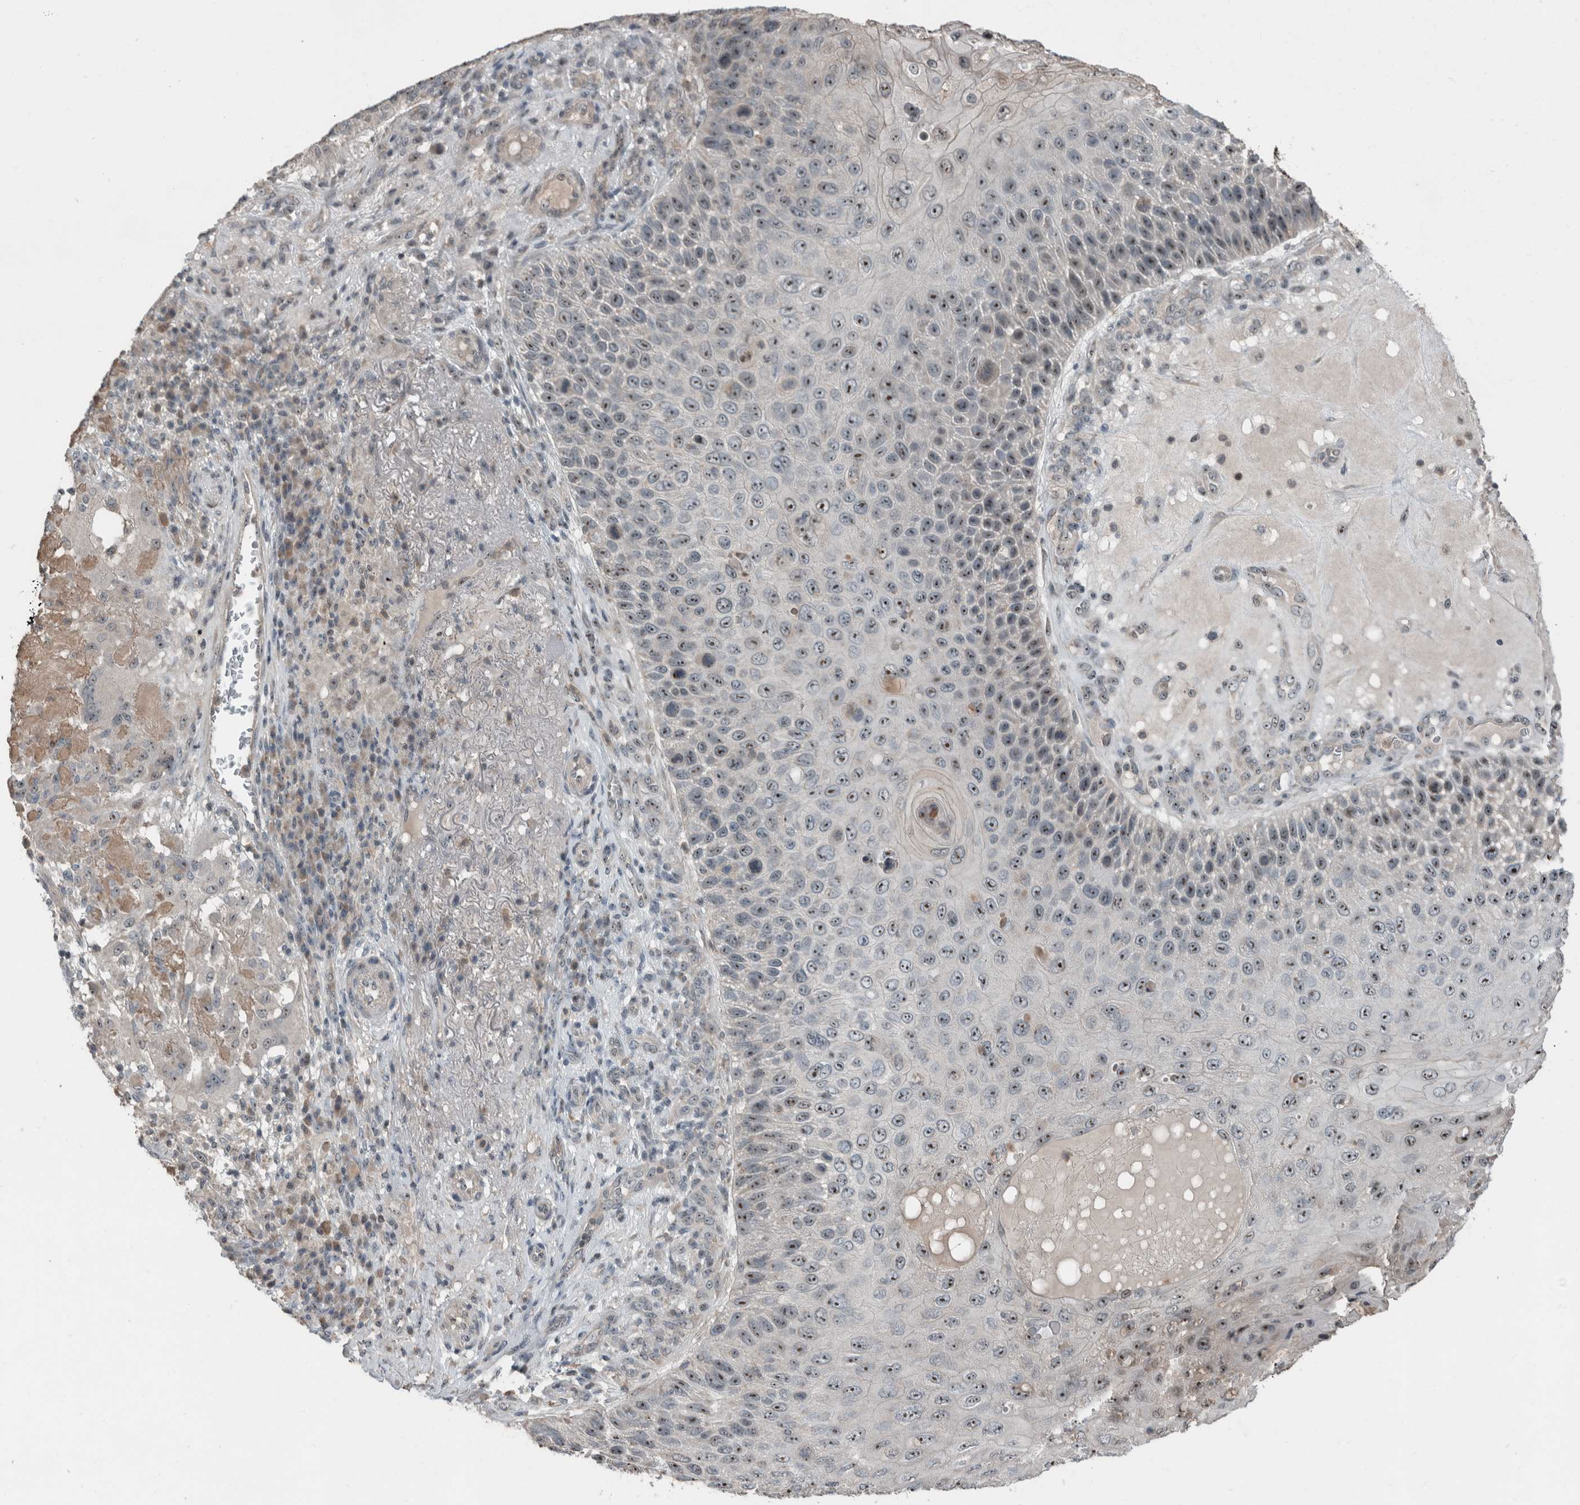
{"staining": {"intensity": "strong", "quantity": "25%-75%", "location": "nuclear"}, "tissue": "skin cancer", "cell_type": "Tumor cells", "image_type": "cancer", "snomed": [{"axis": "morphology", "description": "Squamous cell carcinoma, NOS"}, {"axis": "topography", "description": "Skin"}], "caption": "Protein staining by immunohistochemistry exhibits strong nuclear staining in approximately 25%-75% of tumor cells in skin cancer. (Brightfield microscopy of DAB IHC at high magnification).", "gene": "RPF1", "patient": {"sex": "female", "age": 88}}